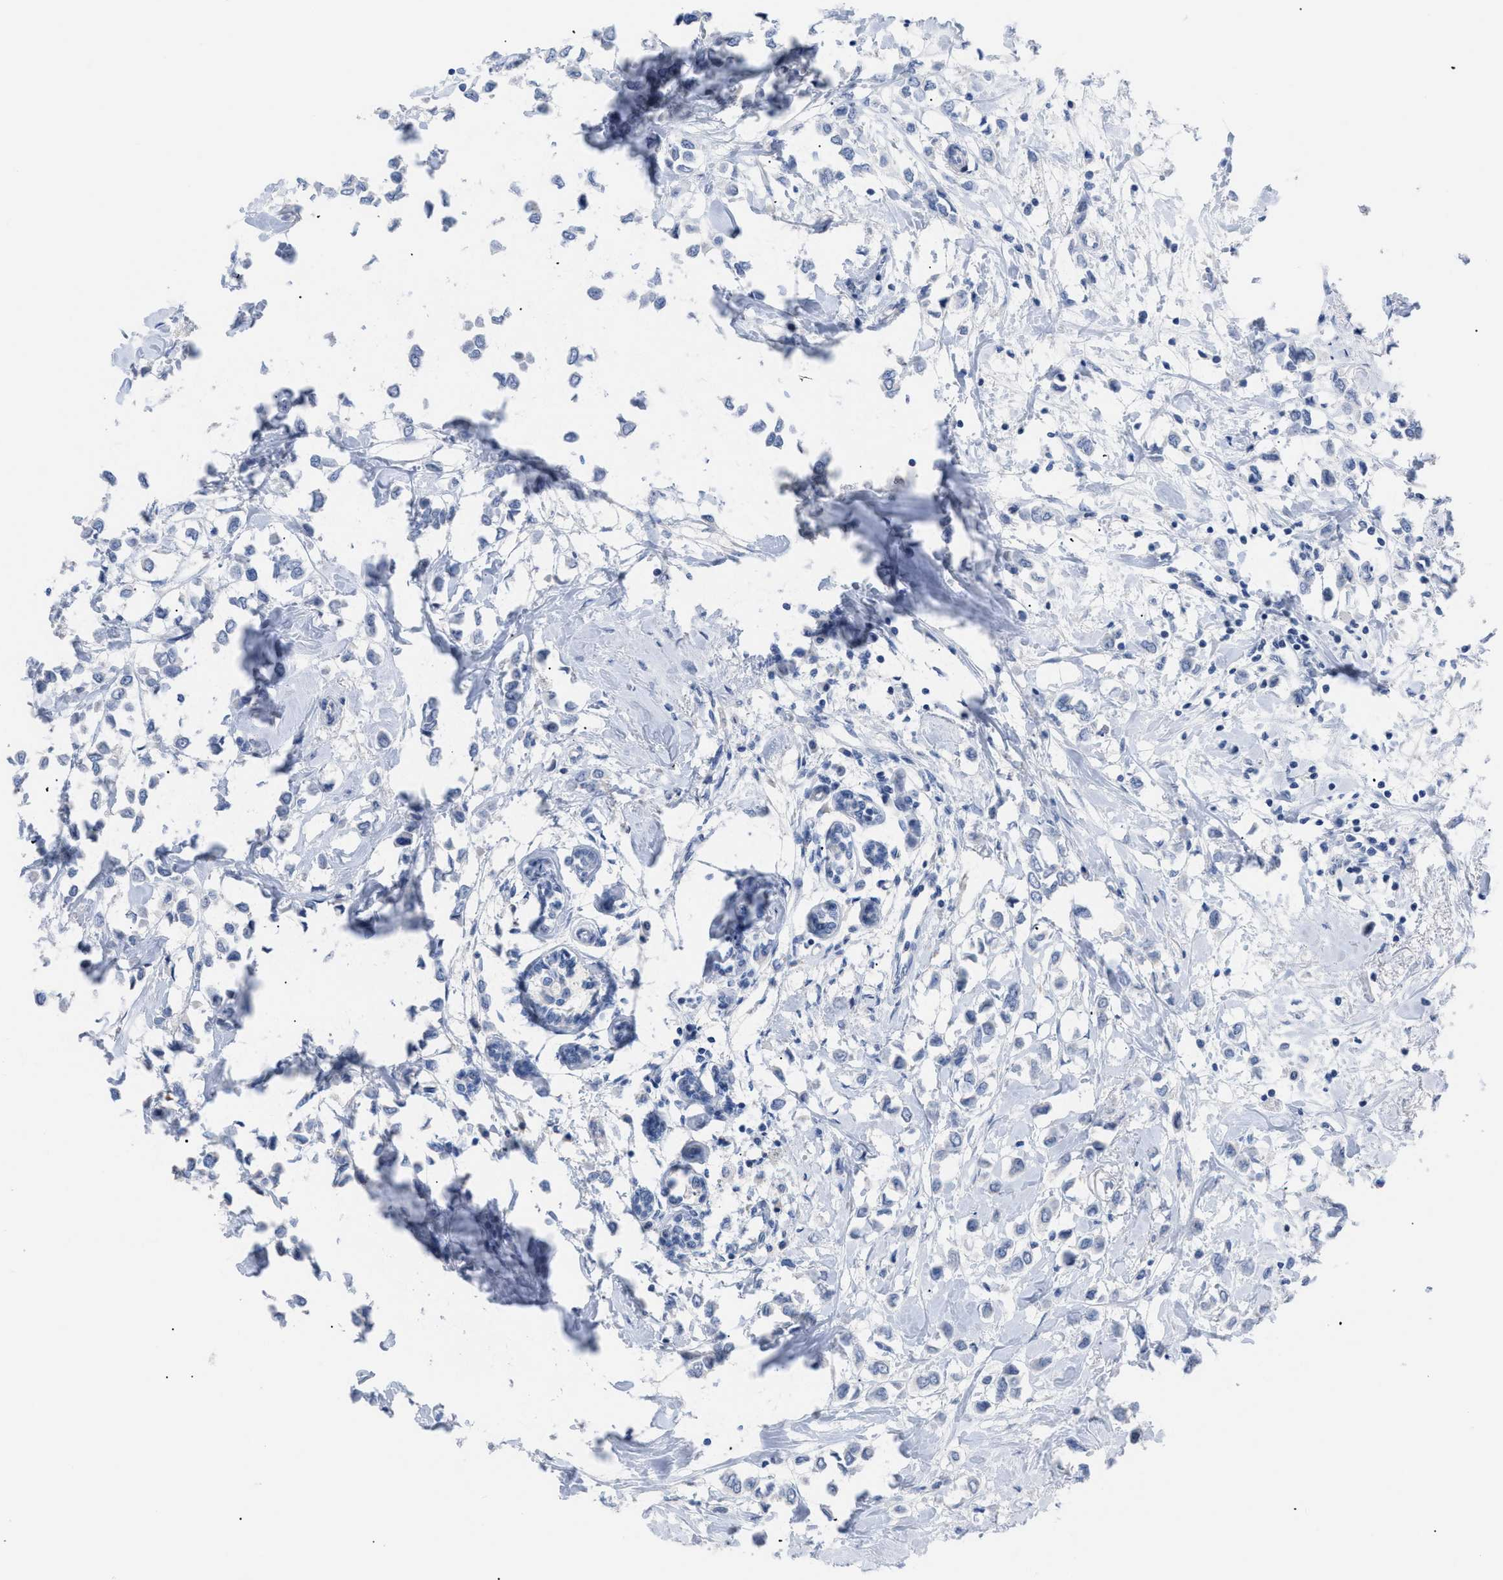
{"staining": {"intensity": "negative", "quantity": "none", "location": "none"}, "tissue": "breast cancer", "cell_type": "Tumor cells", "image_type": "cancer", "snomed": [{"axis": "morphology", "description": "Lobular carcinoma"}, {"axis": "topography", "description": "Breast"}], "caption": "IHC of breast cancer (lobular carcinoma) demonstrates no expression in tumor cells.", "gene": "CAV3", "patient": {"sex": "female", "age": 51}}